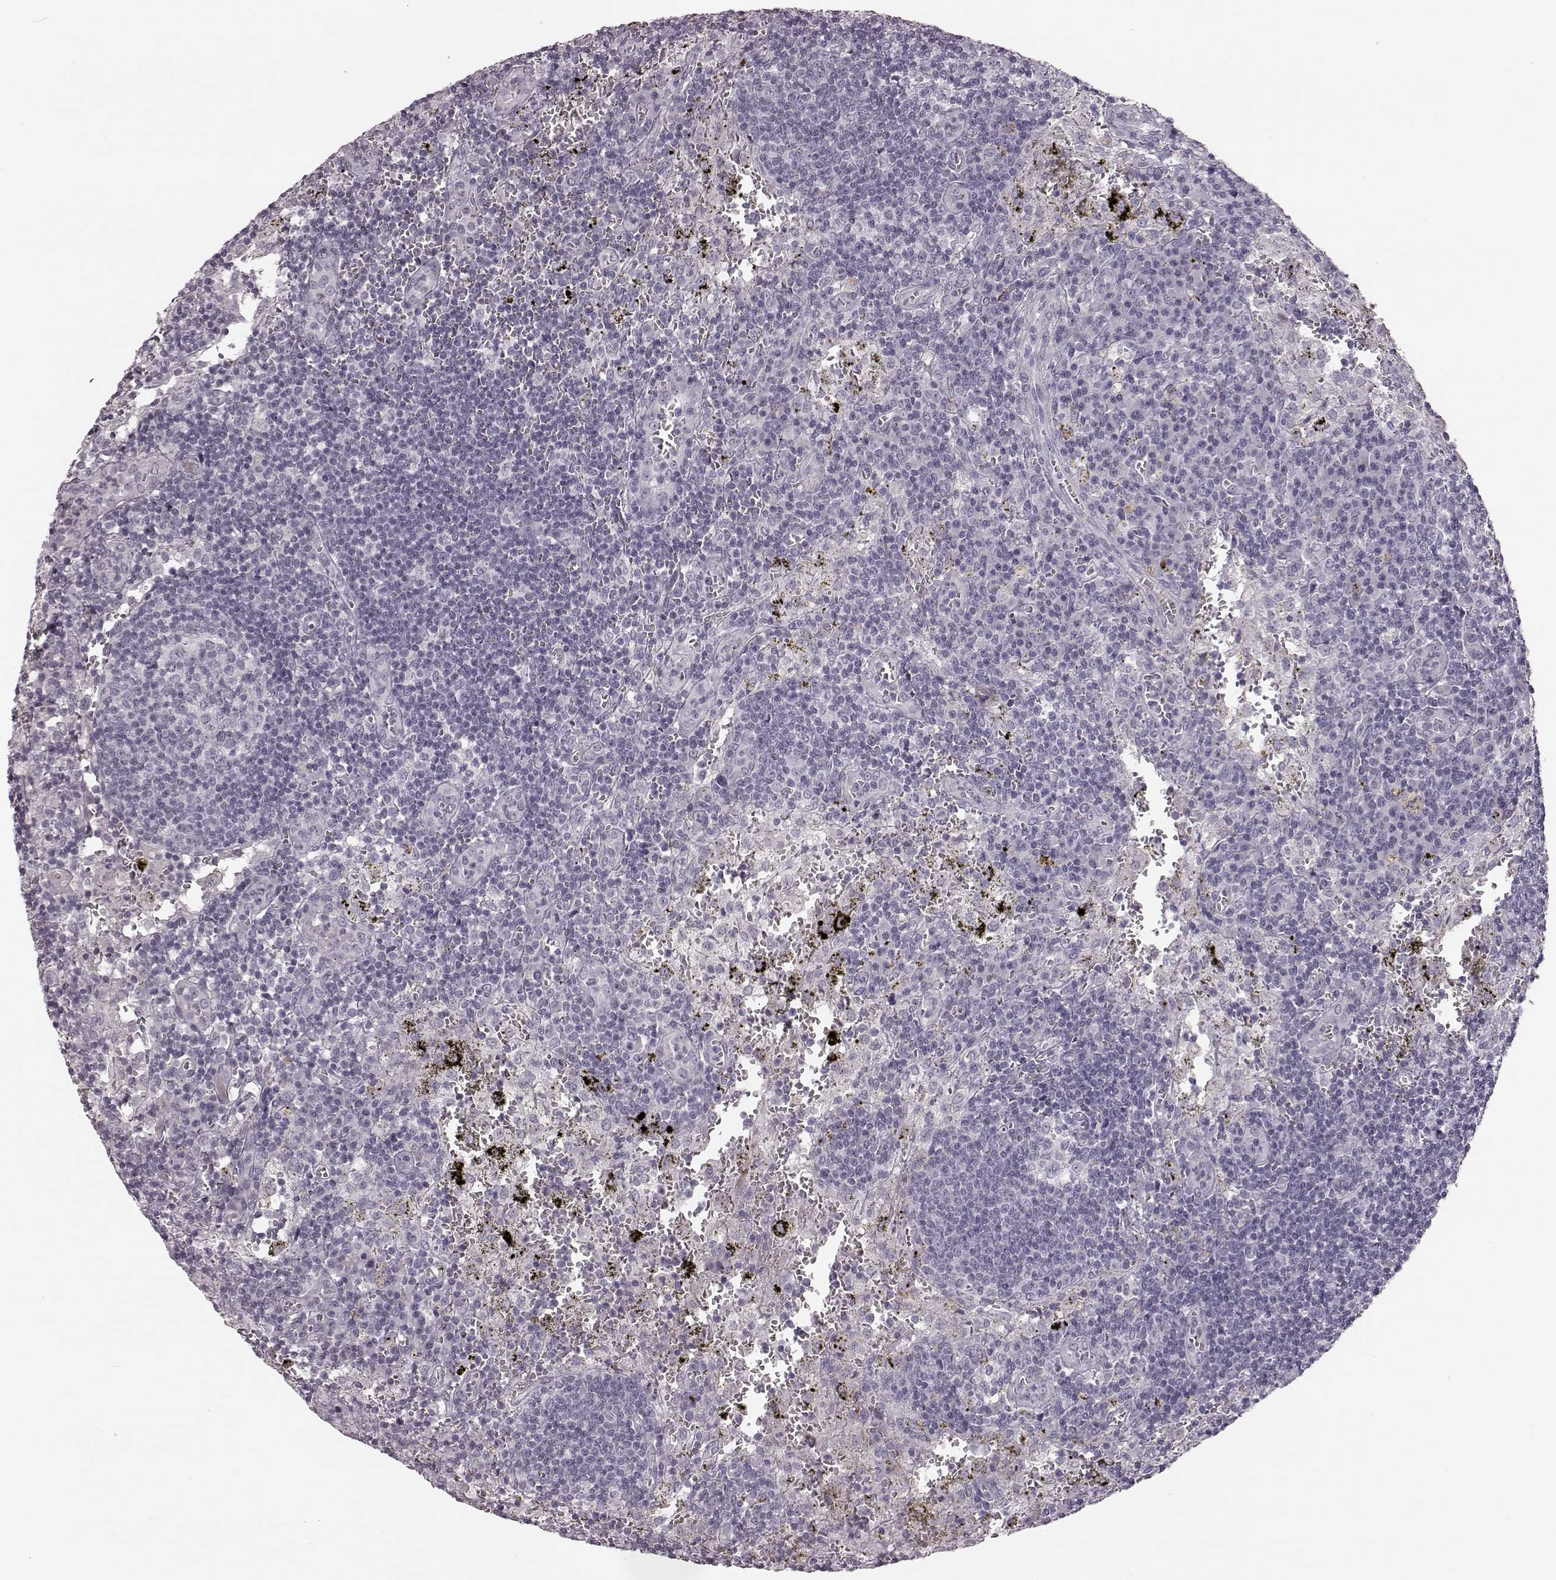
{"staining": {"intensity": "negative", "quantity": "none", "location": "none"}, "tissue": "lymph node", "cell_type": "Germinal center cells", "image_type": "normal", "snomed": [{"axis": "morphology", "description": "Normal tissue, NOS"}, {"axis": "topography", "description": "Lymph node"}], "caption": "The micrograph exhibits no staining of germinal center cells in benign lymph node.", "gene": "ZNF433", "patient": {"sex": "male", "age": 62}}